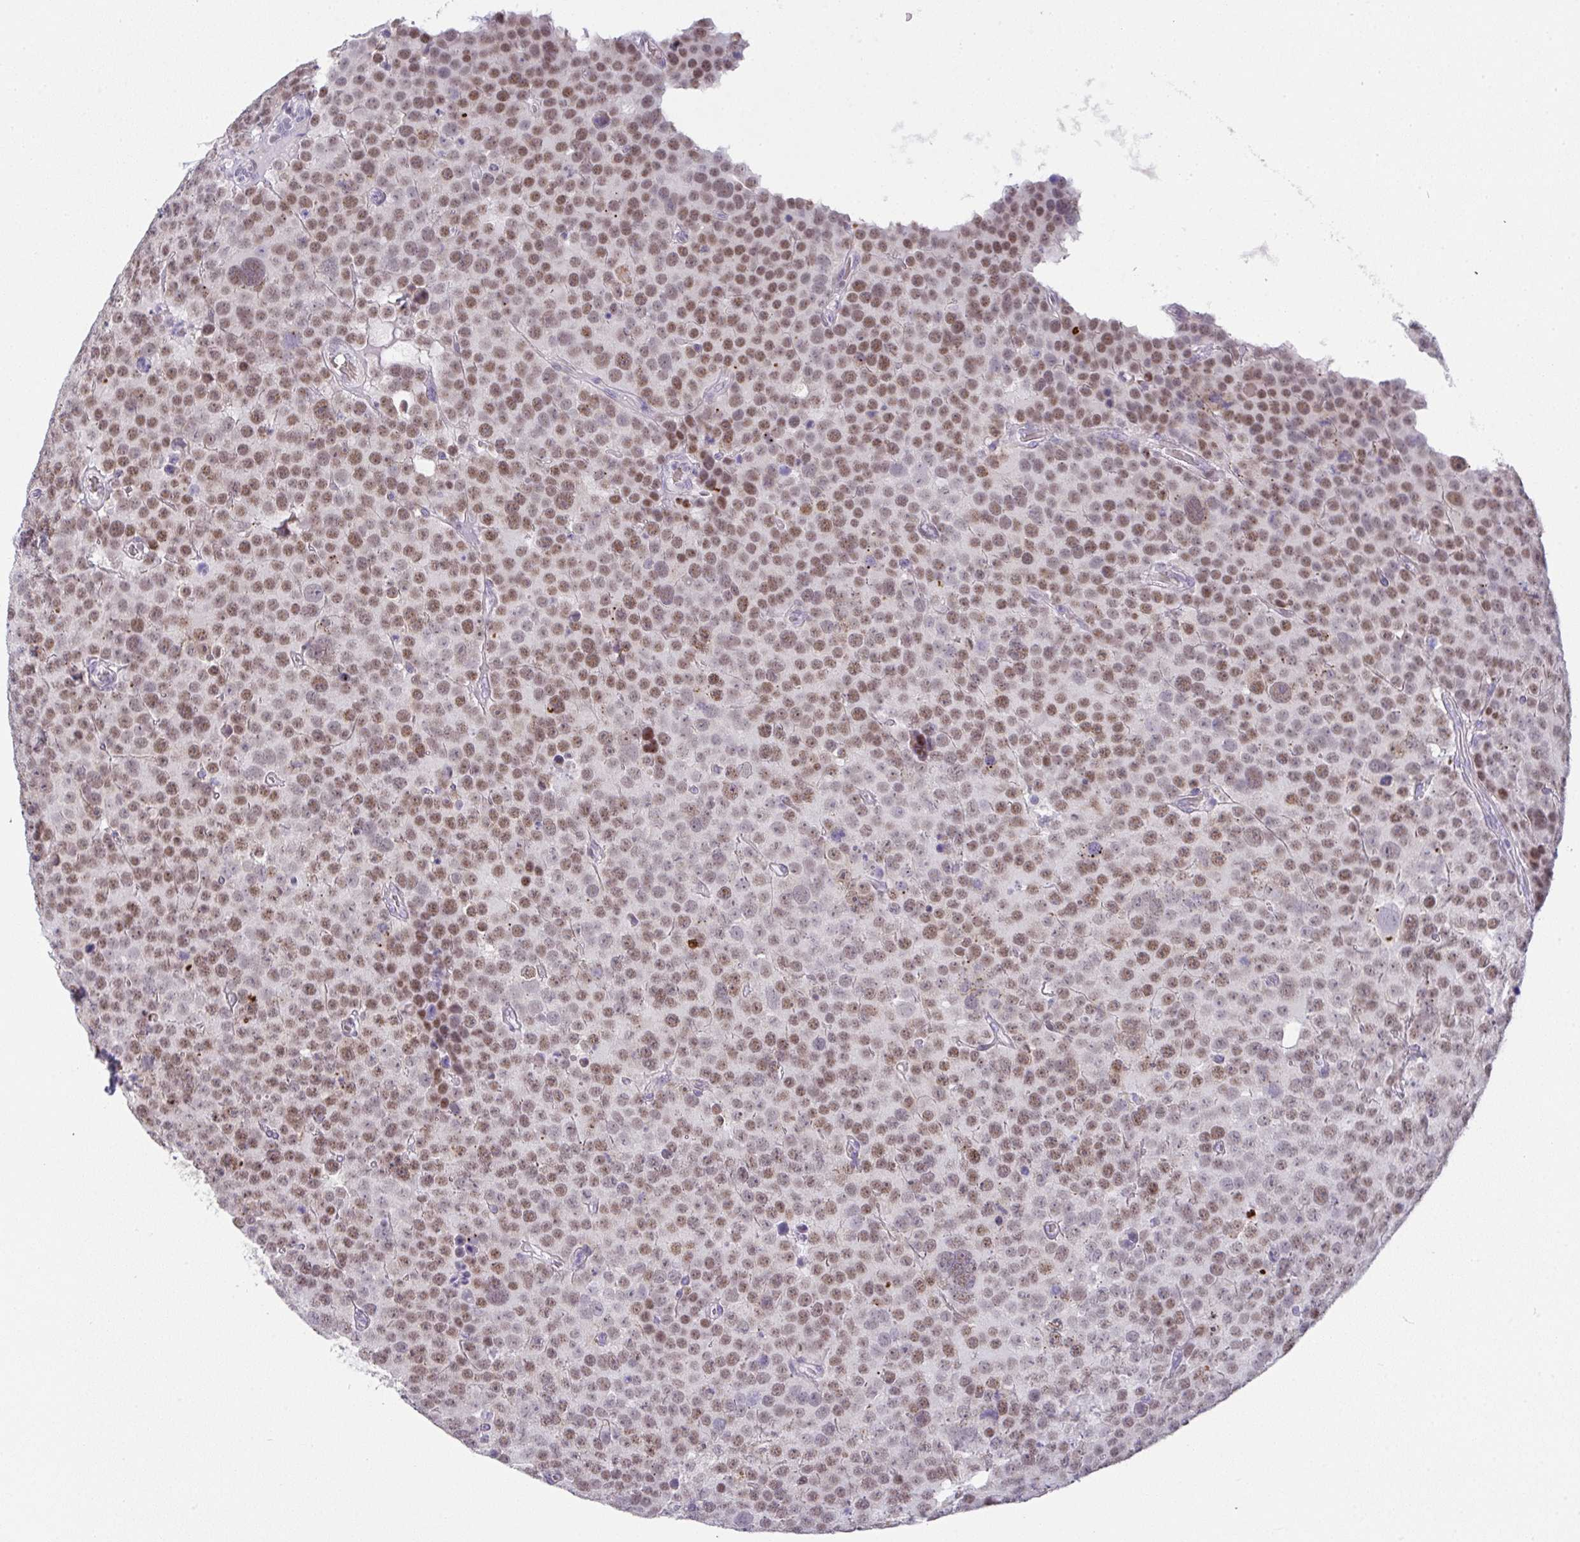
{"staining": {"intensity": "moderate", "quantity": ">75%", "location": "nuclear"}, "tissue": "testis cancer", "cell_type": "Tumor cells", "image_type": "cancer", "snomed": [{"axis": "morphology", "description": "Seminoma, NOS"}, {"axis": "topography", "description": "Testis"}], "caption": "Protein expression analysis of testis cancer (seminoma) displays moderate nuclear expression in about >75% of tumor cells.", "gene": "TNMD", "patient": {"sex": "male", "age": 71}}